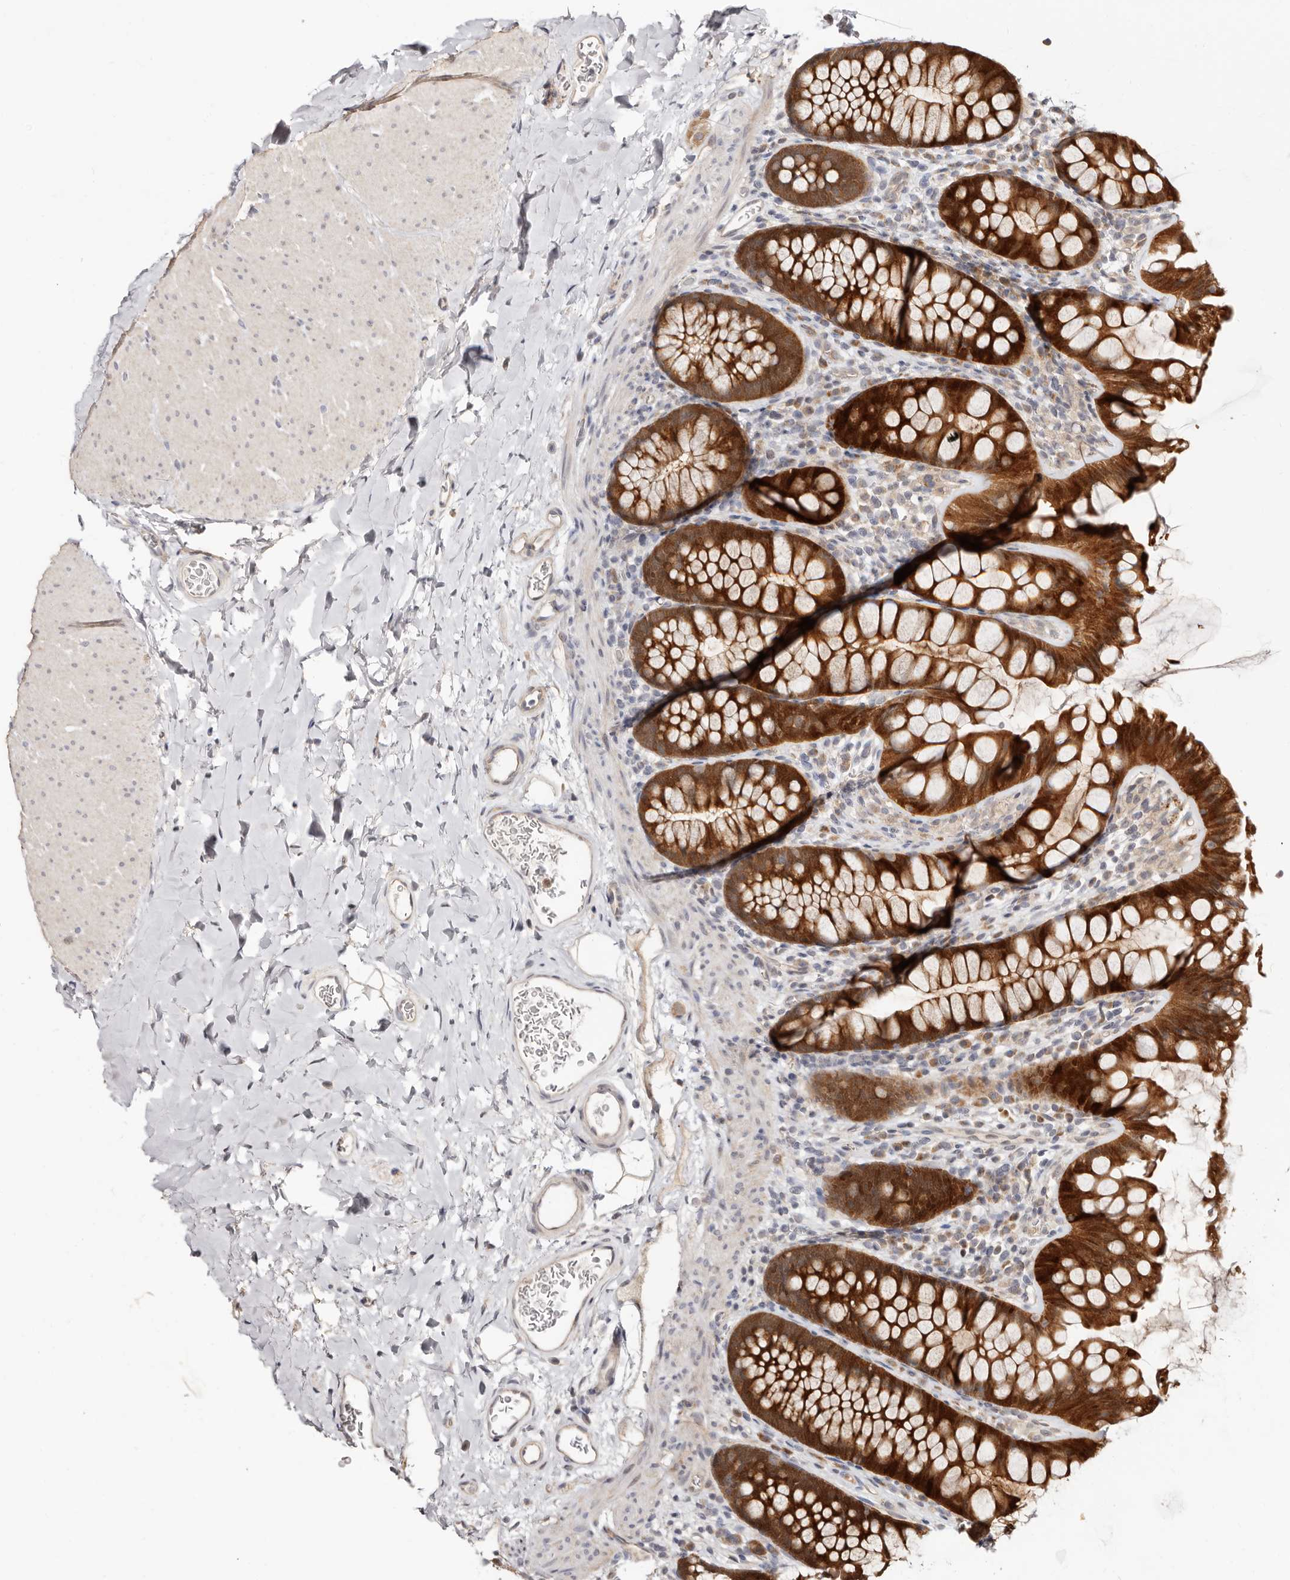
{"staining": {"intensity": "weak", "quantity": ">75%", "location": "cytoplasmic/membranous"}, "tissue": "colon", "cell_type": "Endothelial cells", "image_type": "normal", "snomed": [{"axis": "morphology", "description": "Normal tissue, NOS"}, {"axis": "topography", "description": "Colon"}], "caption": "The image displays staining of normal colon, revealing weak cytoplasmic/membranous protein positivity (brown color) within endothelial cells.", "gene": "BCL2L15", "patient": {"sex": "female", "age": 62}}